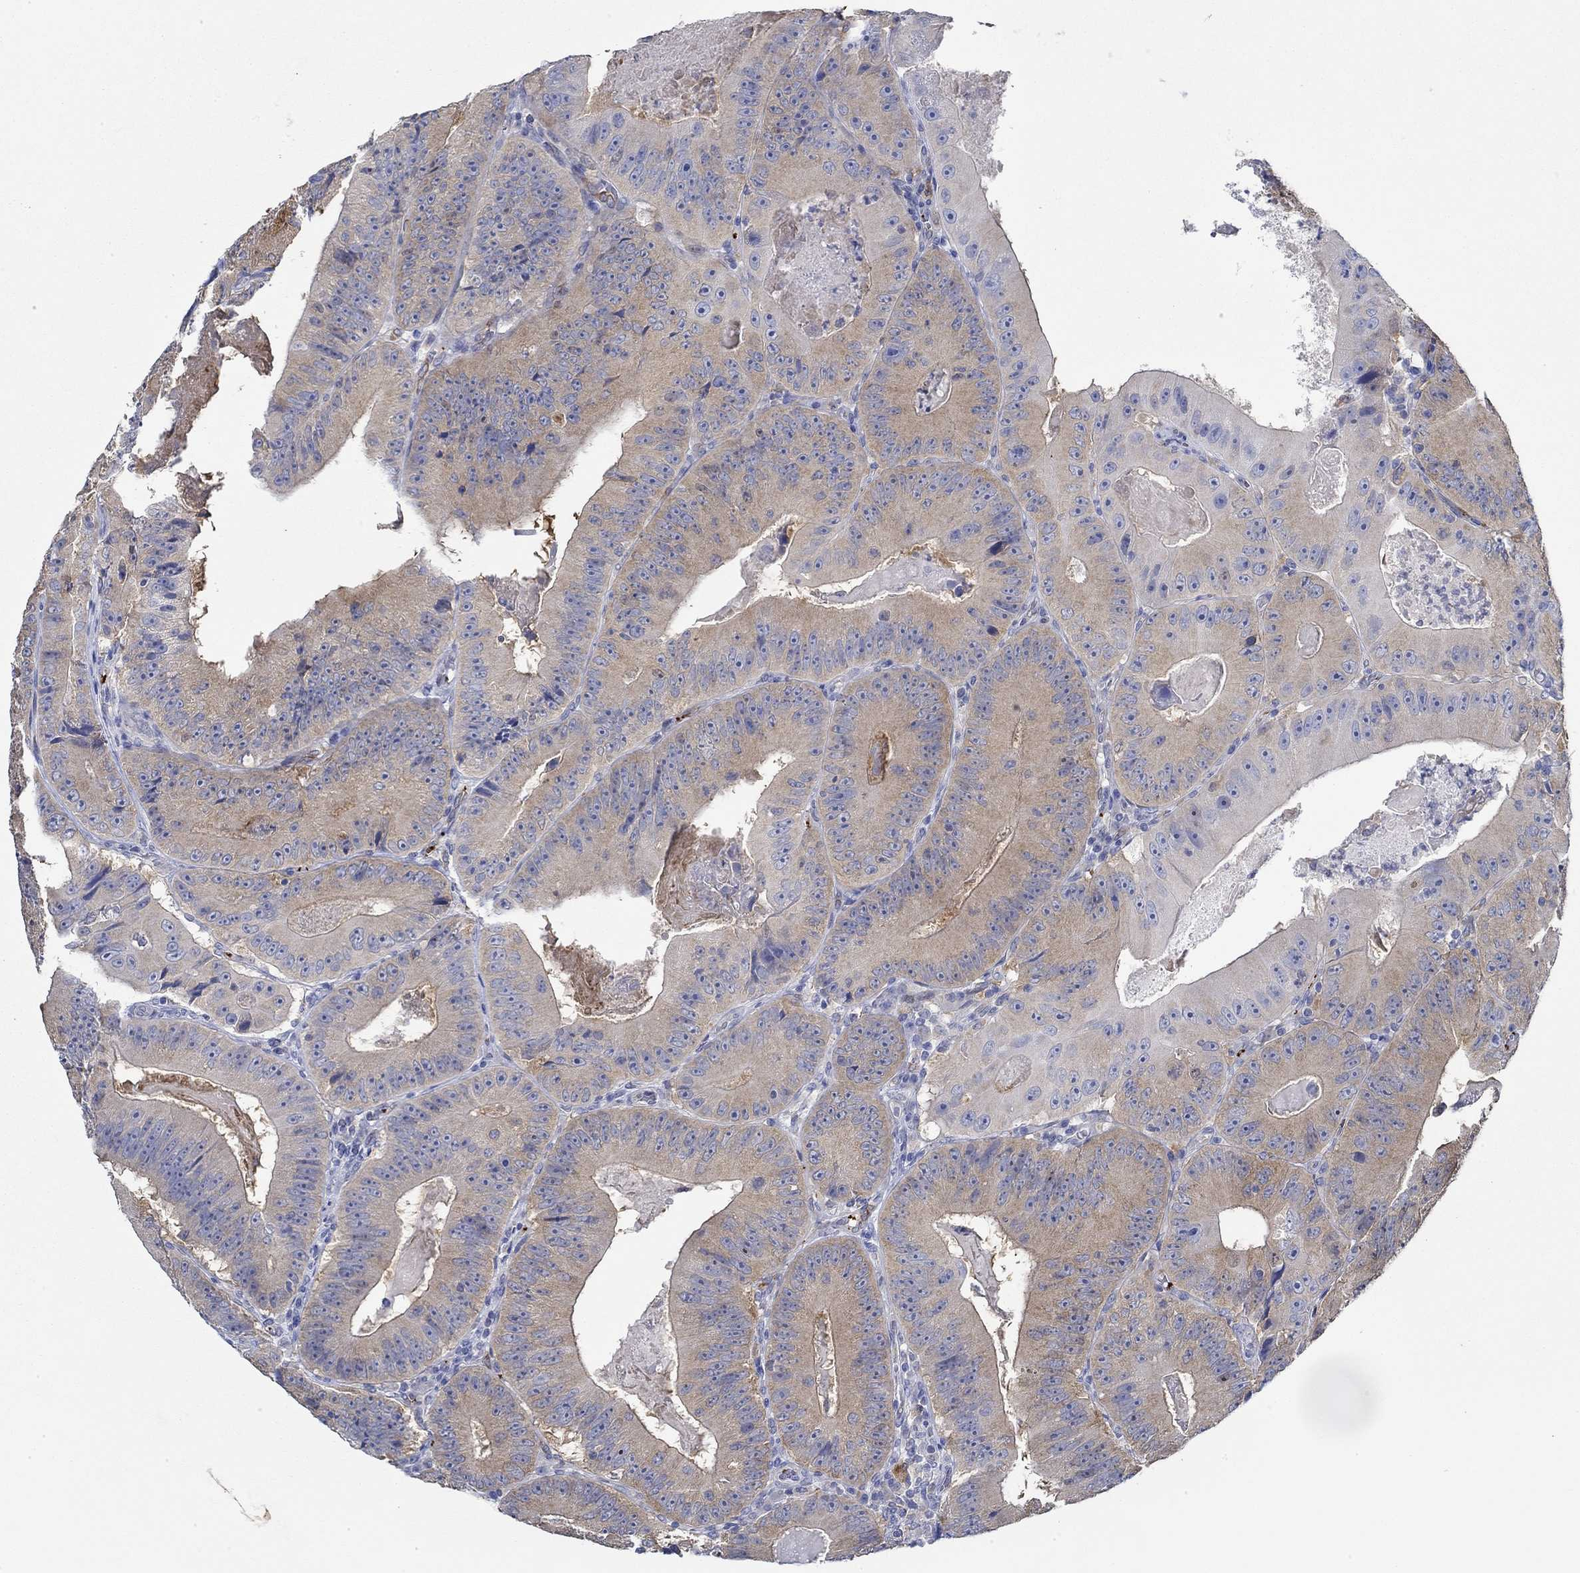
{"staining": {"intensity": "weak", "quantity": "25%-75%", "location": "cytoplasmic/membranous"}, "tissue": "colorectal cancer", "cell_type": "Tumor cells", "image_type": "cancer", "snomed": [{"axis": "morphology", "description": "Adenocarcinoma, NOS"}, {"axis": "topography", "description": "Colon"}], "caption": "Adenocarcinoma (colorectal) tissue reveals weak cytoplasmic/membranous expression in approximately 25%-75% of tumor cells, visualized by immunohistochemistry. (Brightfield microscopy of DAB IHC at high magnification).", "gene": "SLC27A3", "patient": {"sex": "female", "age": 86}}